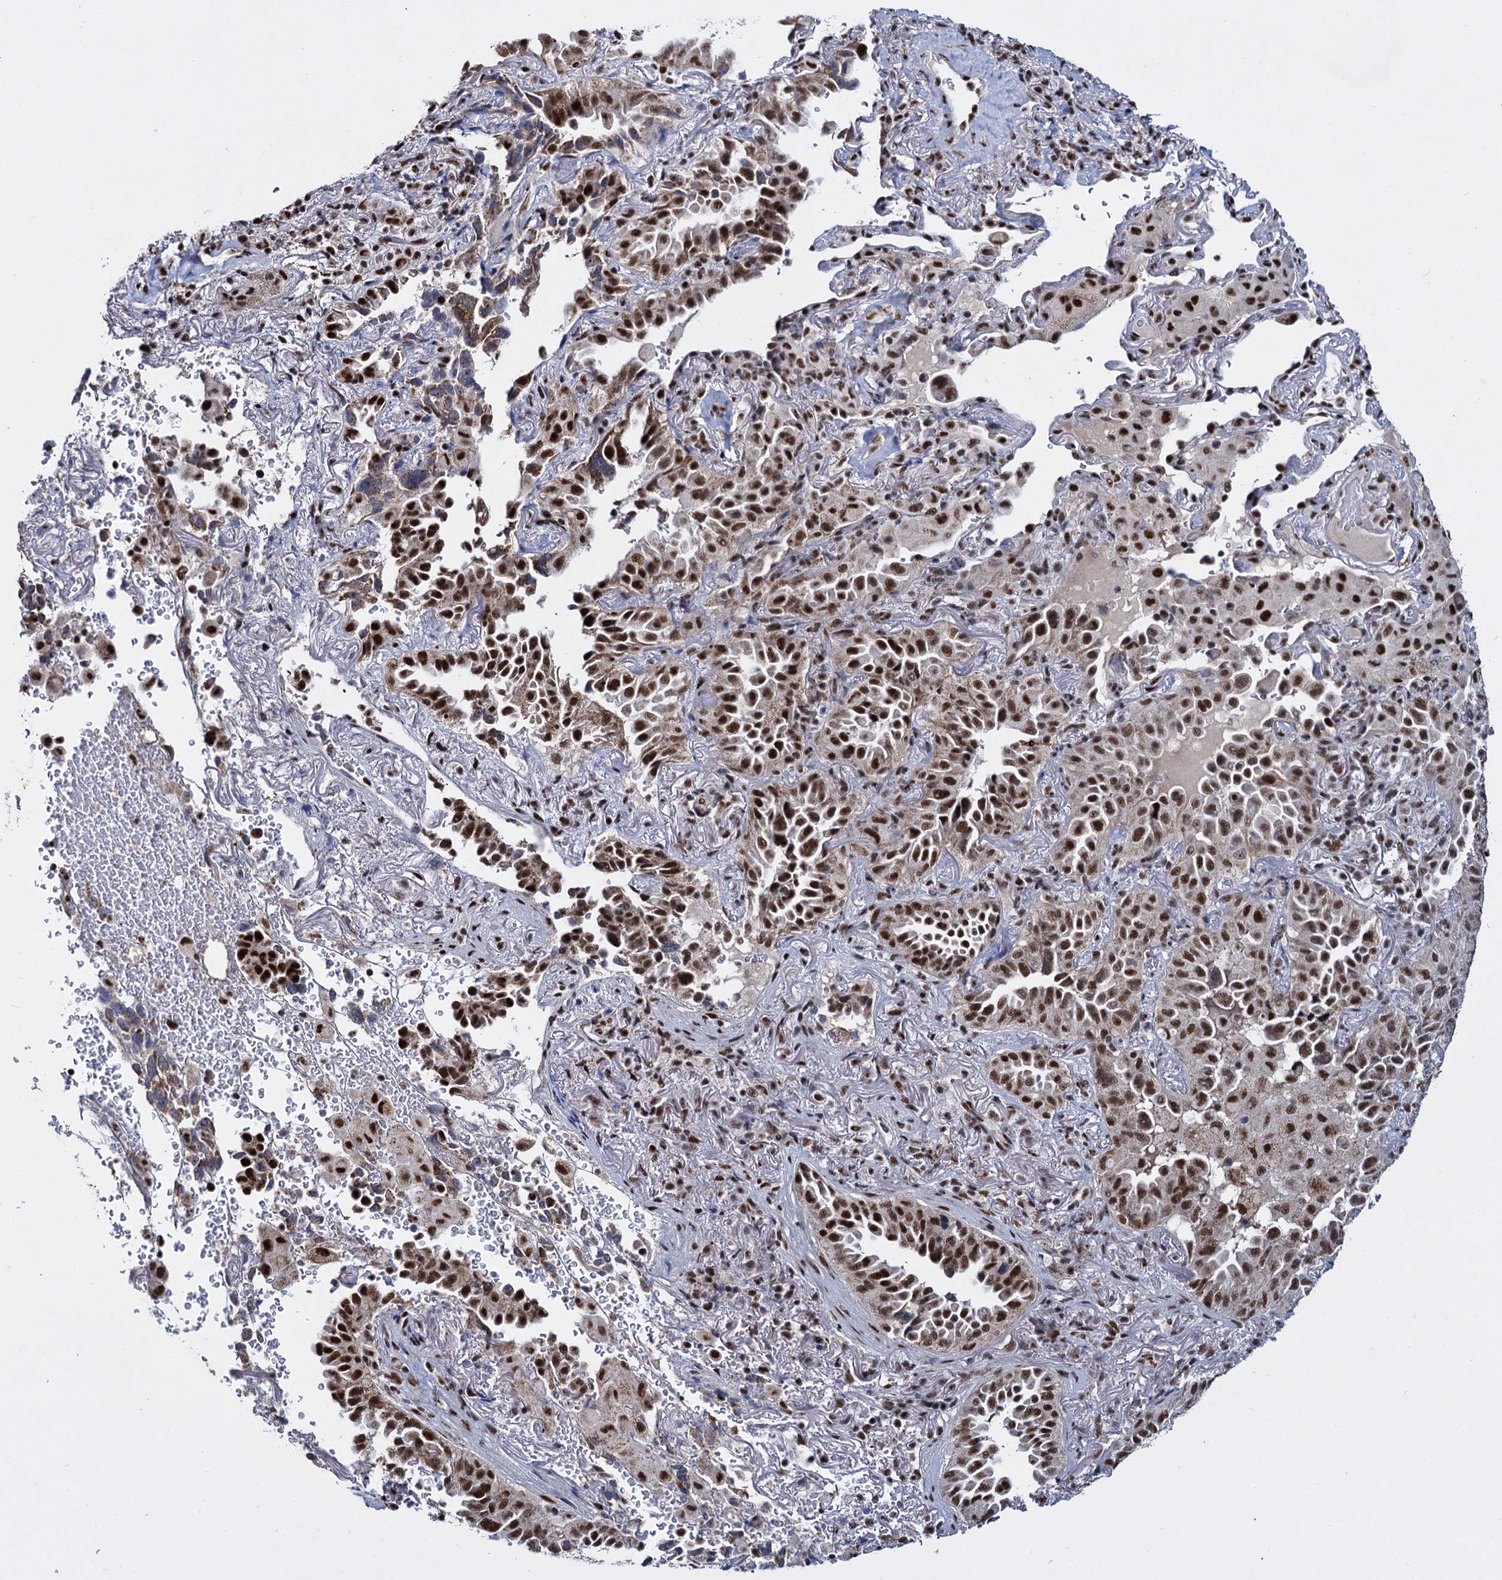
{"staining": {"intensity": "strong", "quantity": ">75%", "location": "cytoplasmic/membranous,nuclear"}, "tissue": "lung cancer", "cell_type": "Tumor cells", "image_type": "cancer", "snomed": [{"axis": "morphology", "description": "Adenocarcinoma, NOS"}, {"axis": "topography", "description": "Lung"}], "caption": "The photomicrograph demonstrates a brown stain indicating the presence of a protein in the cytoplasmic/membranous and nuclear of tumor cells in adenocarcinoma (lung). (DAB IHC with brightfield microscopy, high magnification).", "gene": "RPUSD4", "patient": {"sex": "female", "age": 69}}